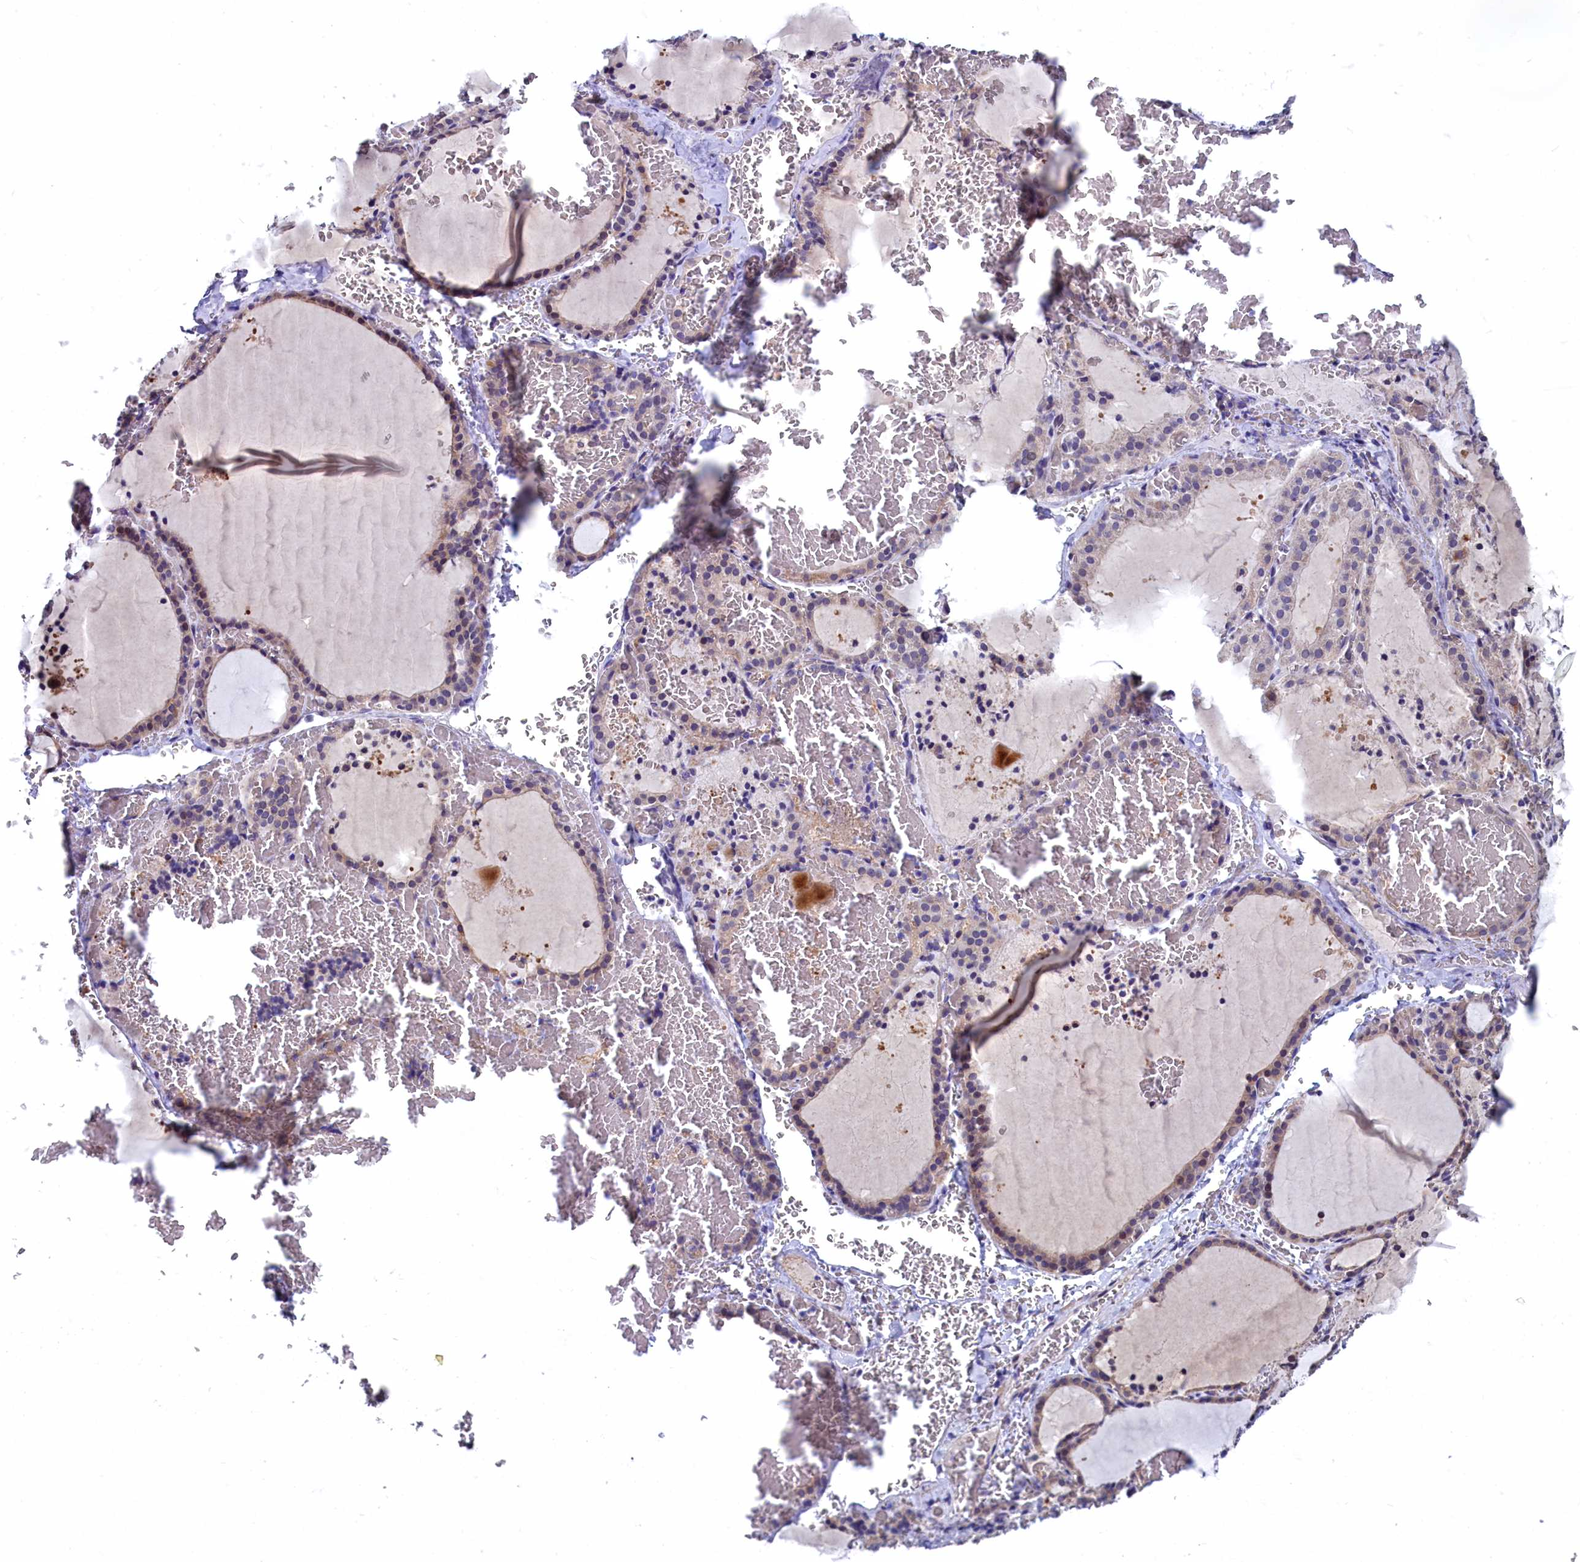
{"staining": {"intensity": "weak", "quantity": "<25%", "location": "cytoplasmic/membranous"}, "tissue": "thyroid gland", "cell_type": "Glandular cells", "image_type": "normal", "snomed": [{"axis": "morphology", "description": "Normal tissue, NOS"}, {"axis": "topography", "description": "Thyroid gland"}], "caption": "Immunohistochemistry (IHC) of normal human thyroid gland displays no positivity in glandular cells.", "gene": "SLC39A6", "patient": {"sex": "female", "age": 39}}